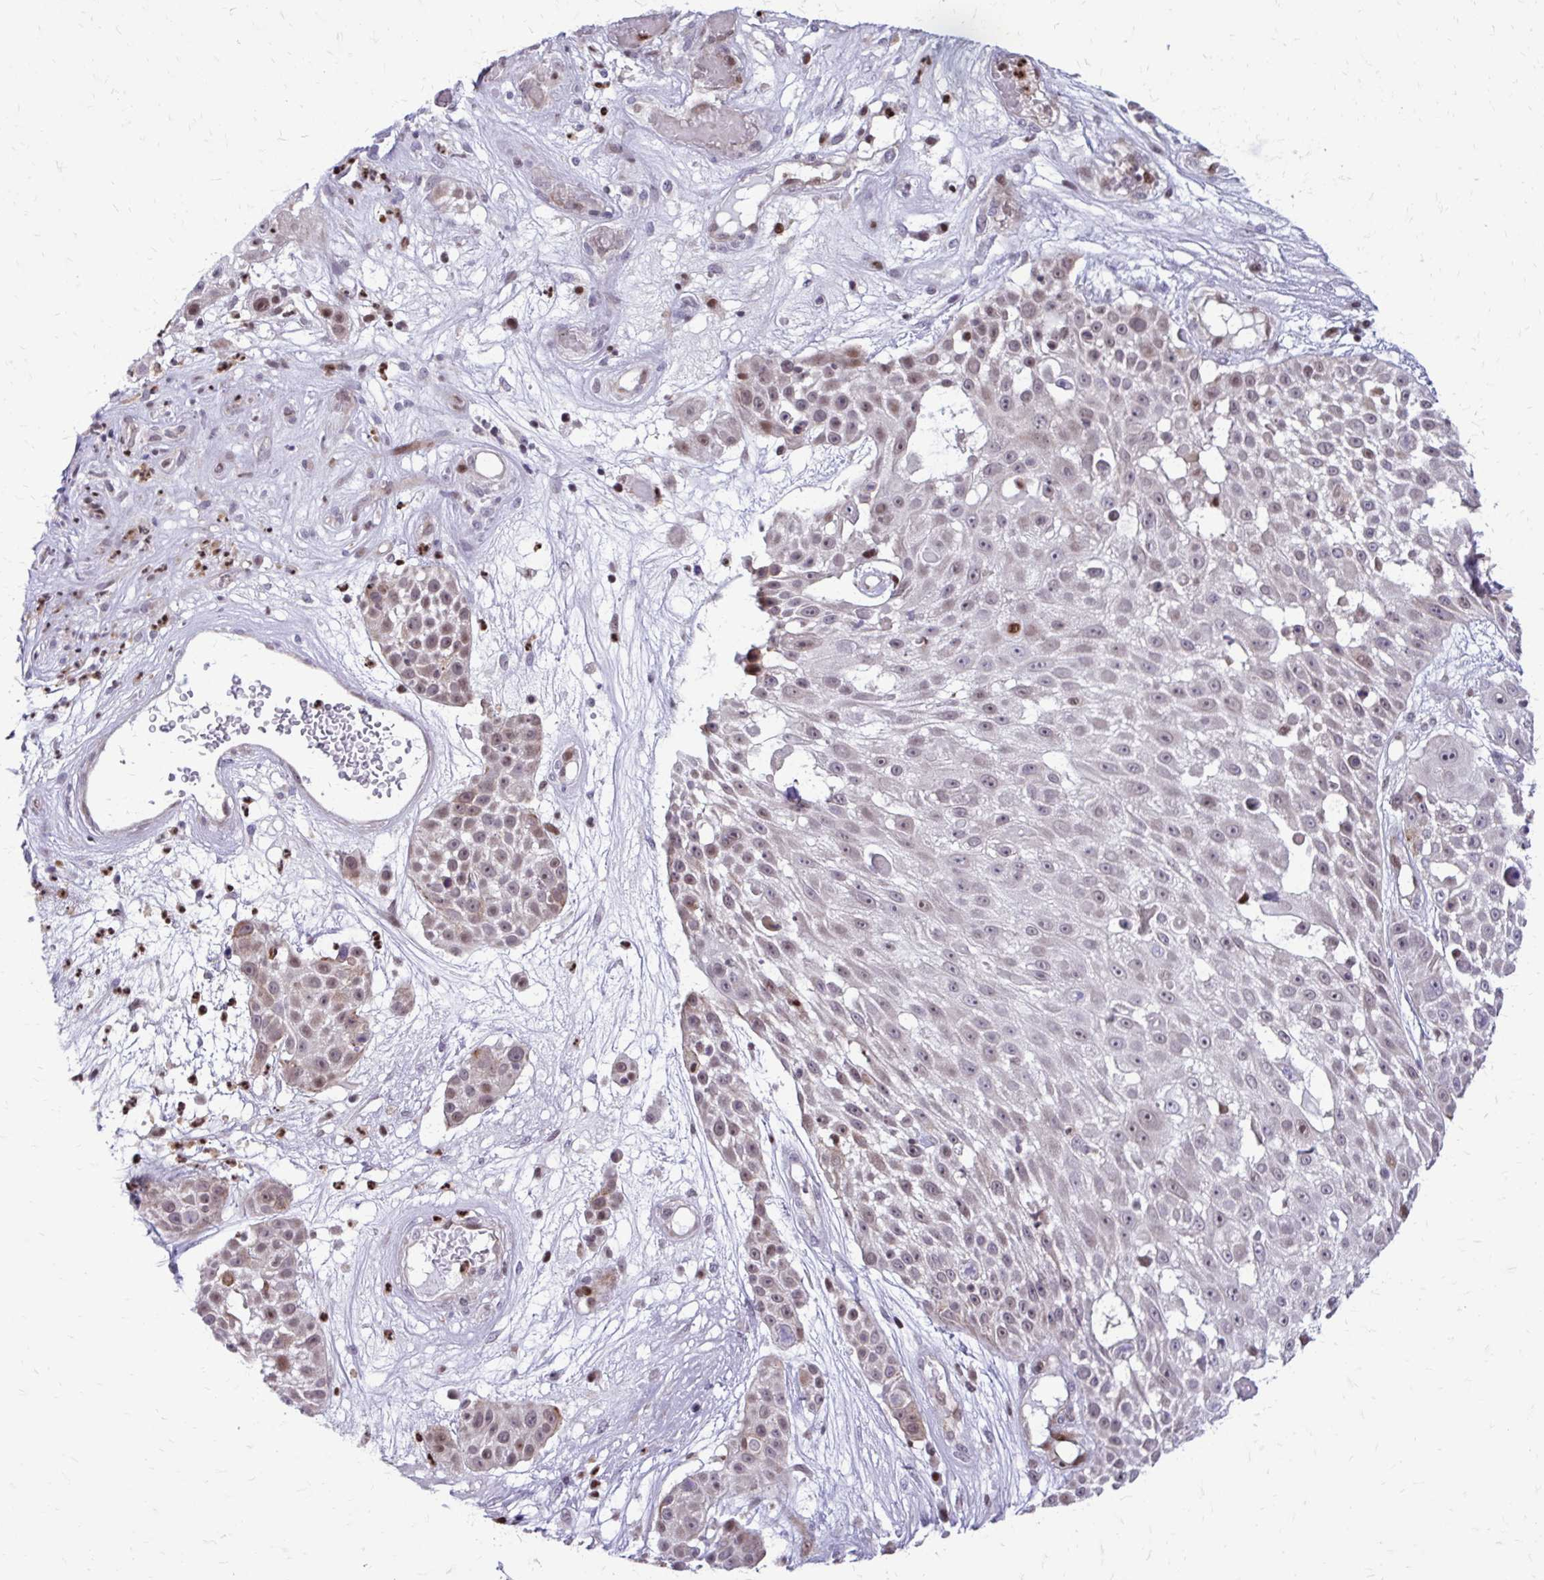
{"staining": {"intensity": "weak", "quantity": "25%-75%", "location": "nuclear"}, "tissue": "skin cancer", "cell_type": "Tumor cells", "image_type": "cancer", "snomed": [{"axis": "morphology", "description": "Squamous cell carcinoma, NOS"}, {"axis": "topography", "description": "Skin"}], "caption": "Brown immunohistochemical staining in skin cancer (squamous cell carcinoma) displays weak nuclear expression in about 25%-75% of tumor cells. The protein of interest is shown in brown color, while the nuclei are stained blue.", "gene": "ANKRD30B", "patient": {"sex": "female", "age": 86}}